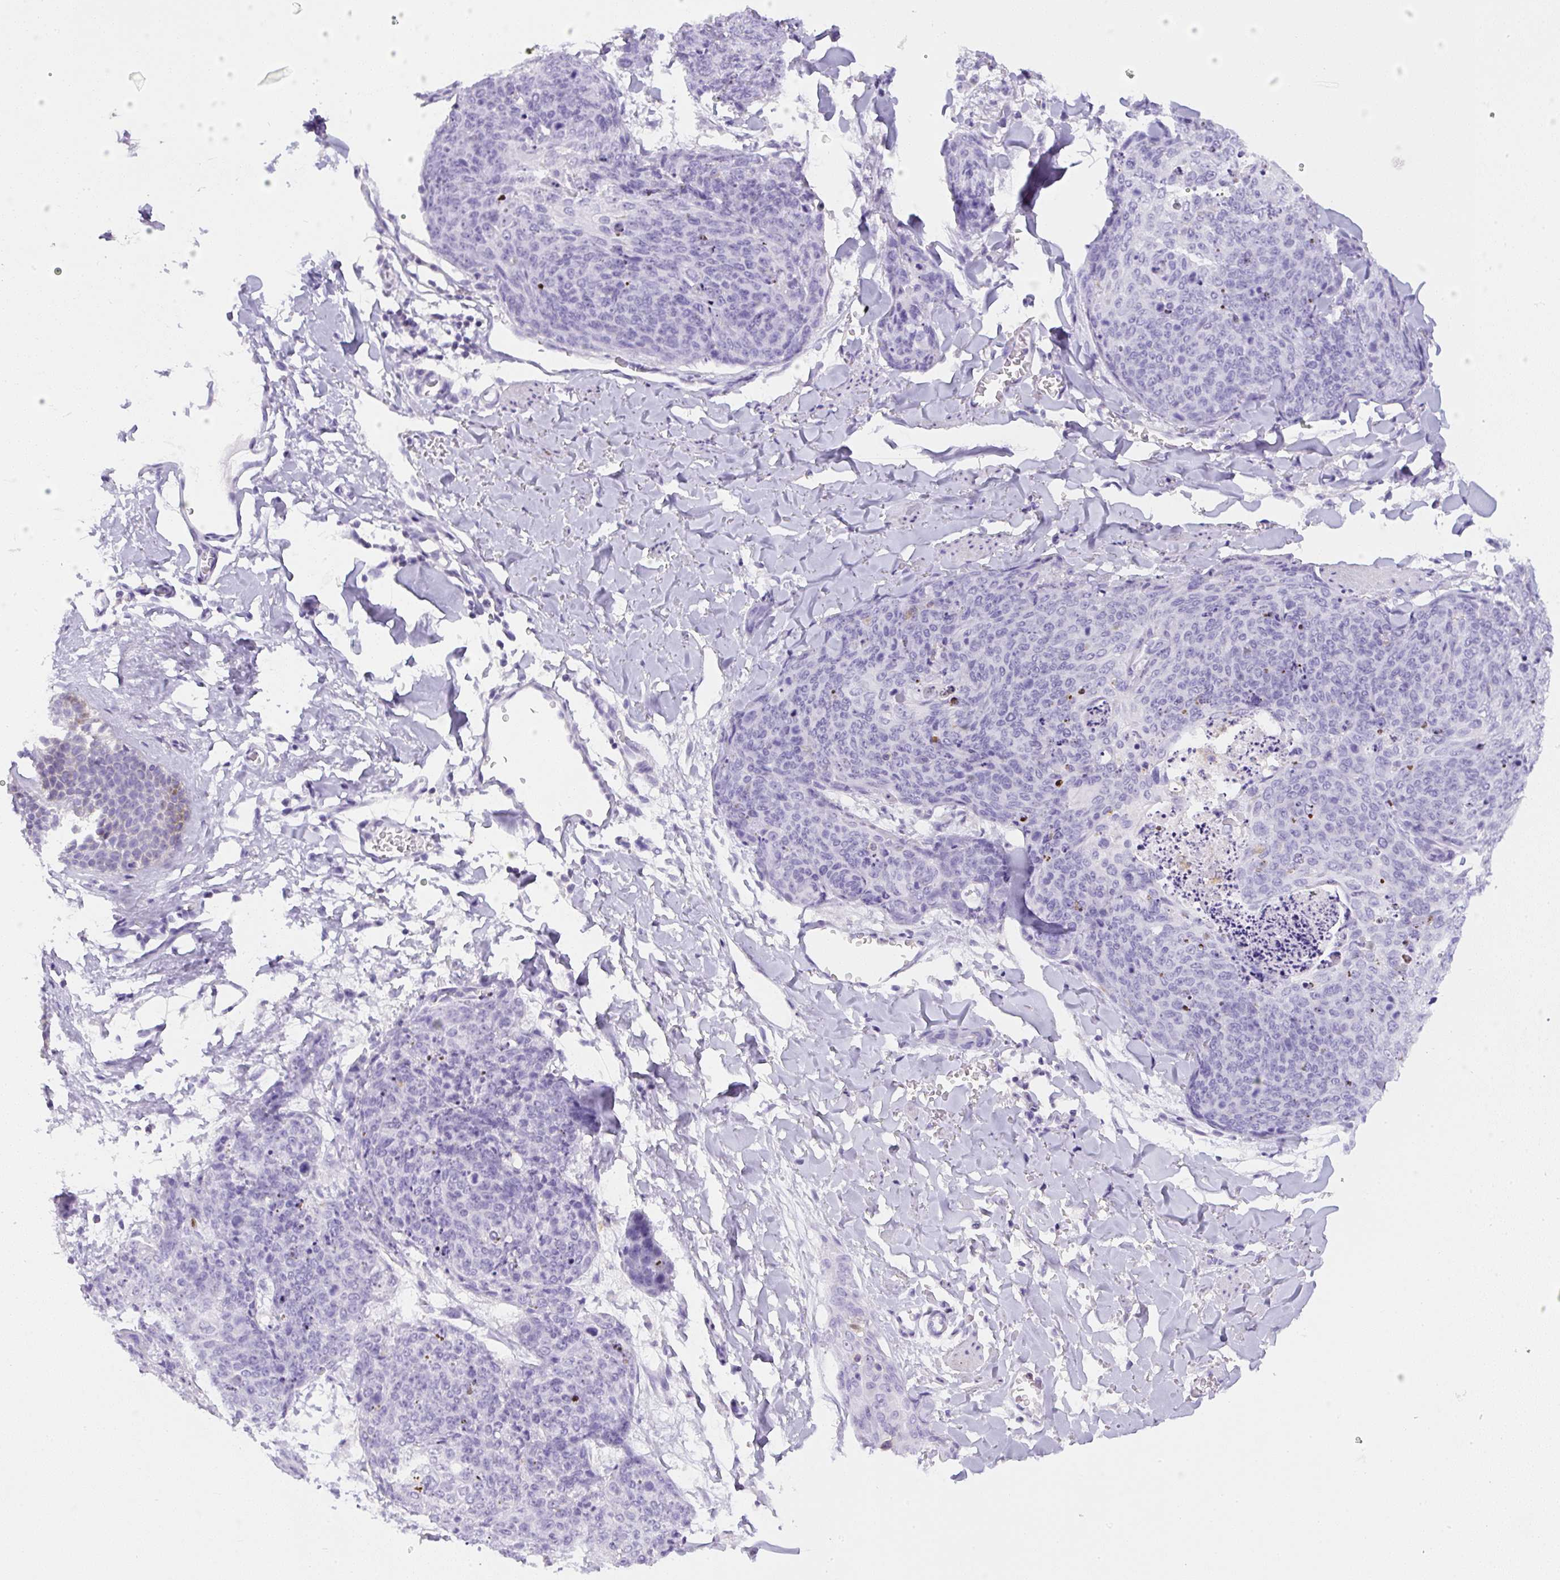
{"staining": {"intensity": "negative", "quantity": "none", "location": "none"}, "tissue": "skin cancer", "cell_type": "Tumor cells", "image_type": "cancer", "snomed": [{"axis": "morphology", "description": "Squamous cell carcinoma, NOS"}, {"axis": "topography", "description": "Skin"}, {"axis": "topography", "description": "Vulva"}], "caption": "An immunohistochemistry micrograph of skin cancer is shown. There is no staining in tumor cells of skin cancer.", "gene": "PIP5KL1", "patient": {"sex": "female", "age": 85}}